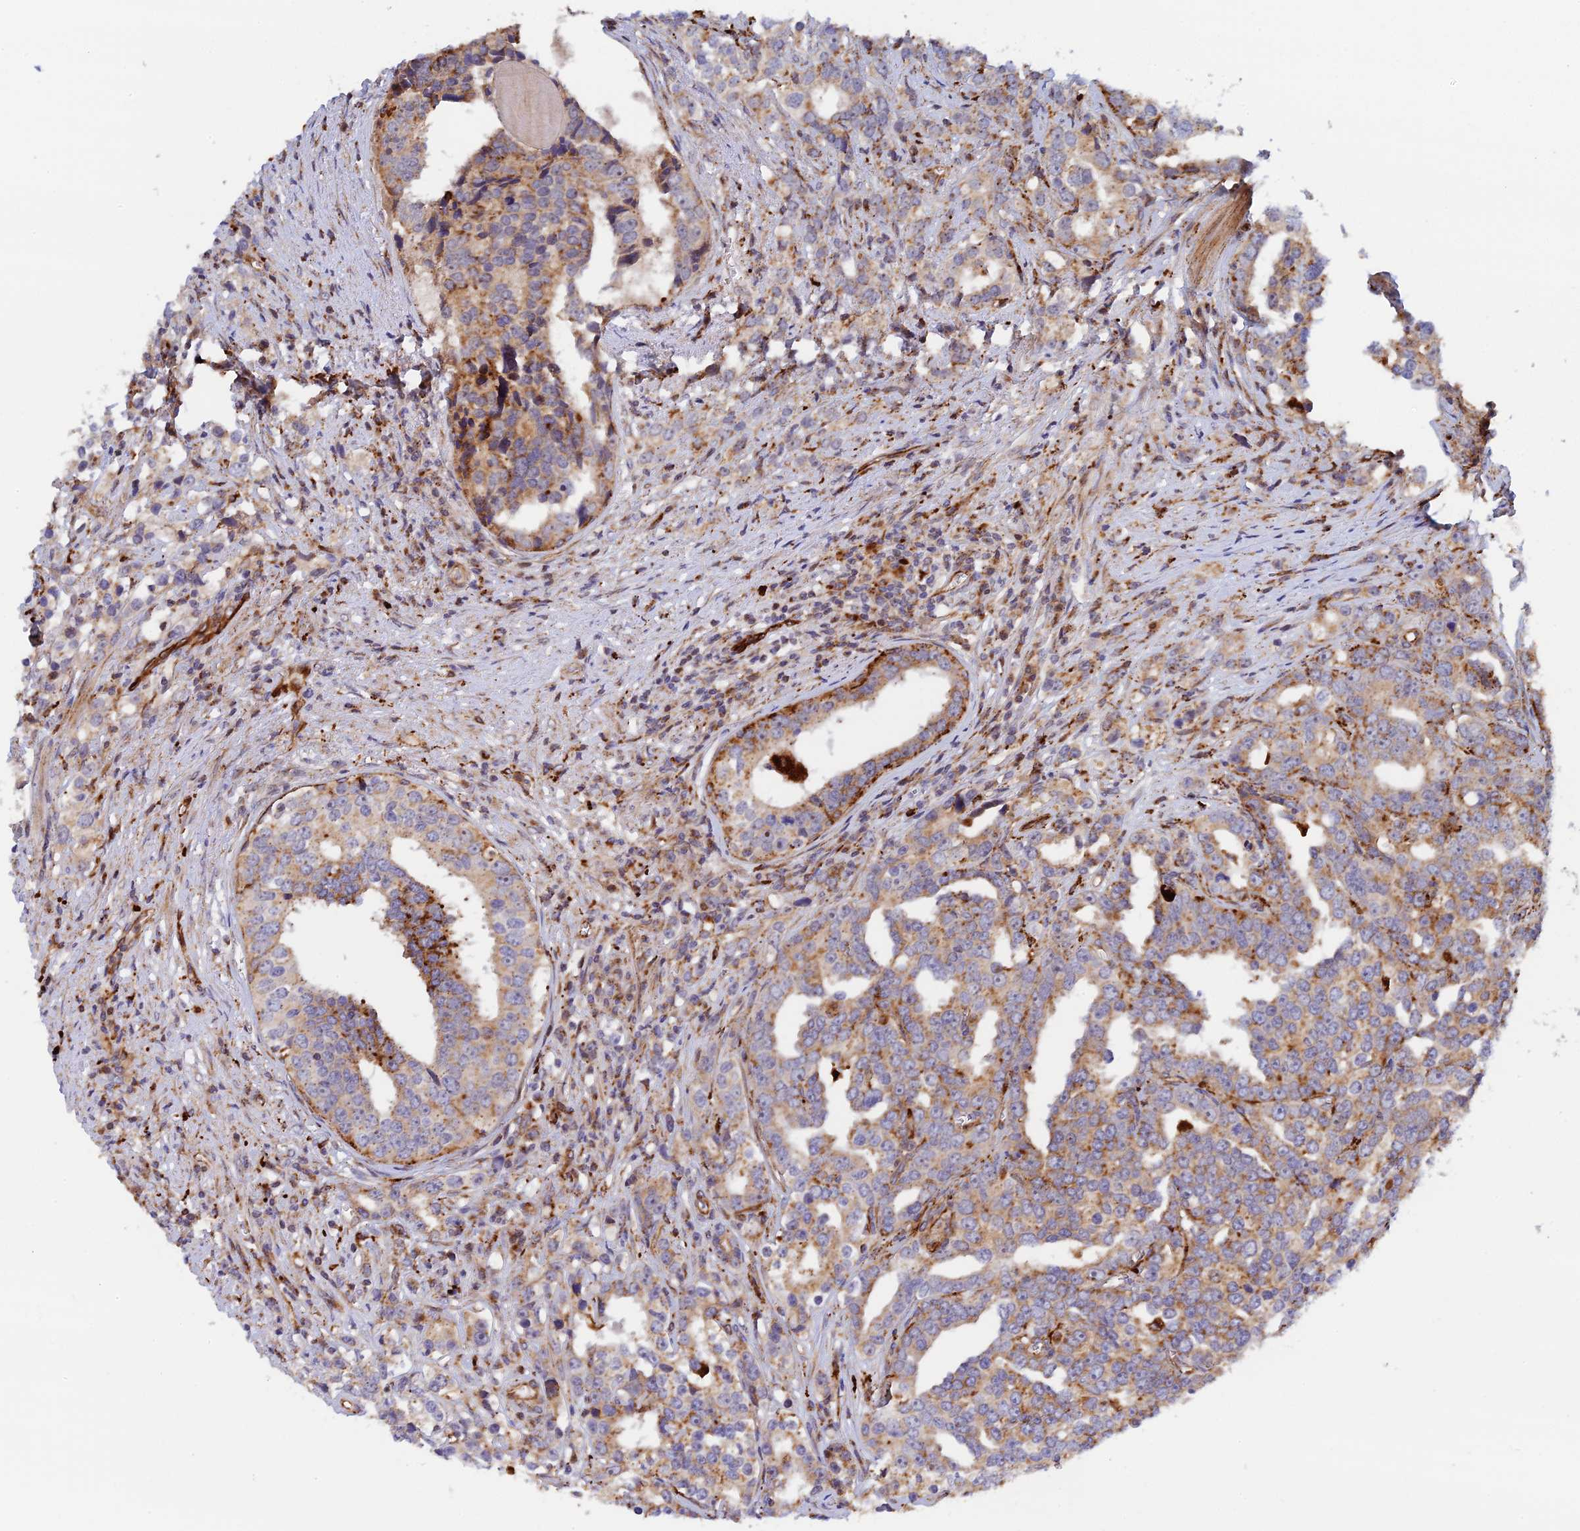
{"staining": {"intensity": "moderate", "quantity": ">75%", "location": "cytoplasmic/membranous"}, "tissue": "prostate cancer", "cell_type": "Tumor cells", "image_type": "cancer", "snomed": [{"axis": "morphology", "description": "Adenocarcinoma, High grade"}, {"axis": "topography", "description": "Prostate"}], "caption": "Prostate cancer (high-grade adenocarcinoma) tissue exhibits moderate cytoplasmic/membranous positivity in approximately >75% of tumor cells", "gene": "PPP2R3C", "patient": {"sex": "male", "age": 71}}